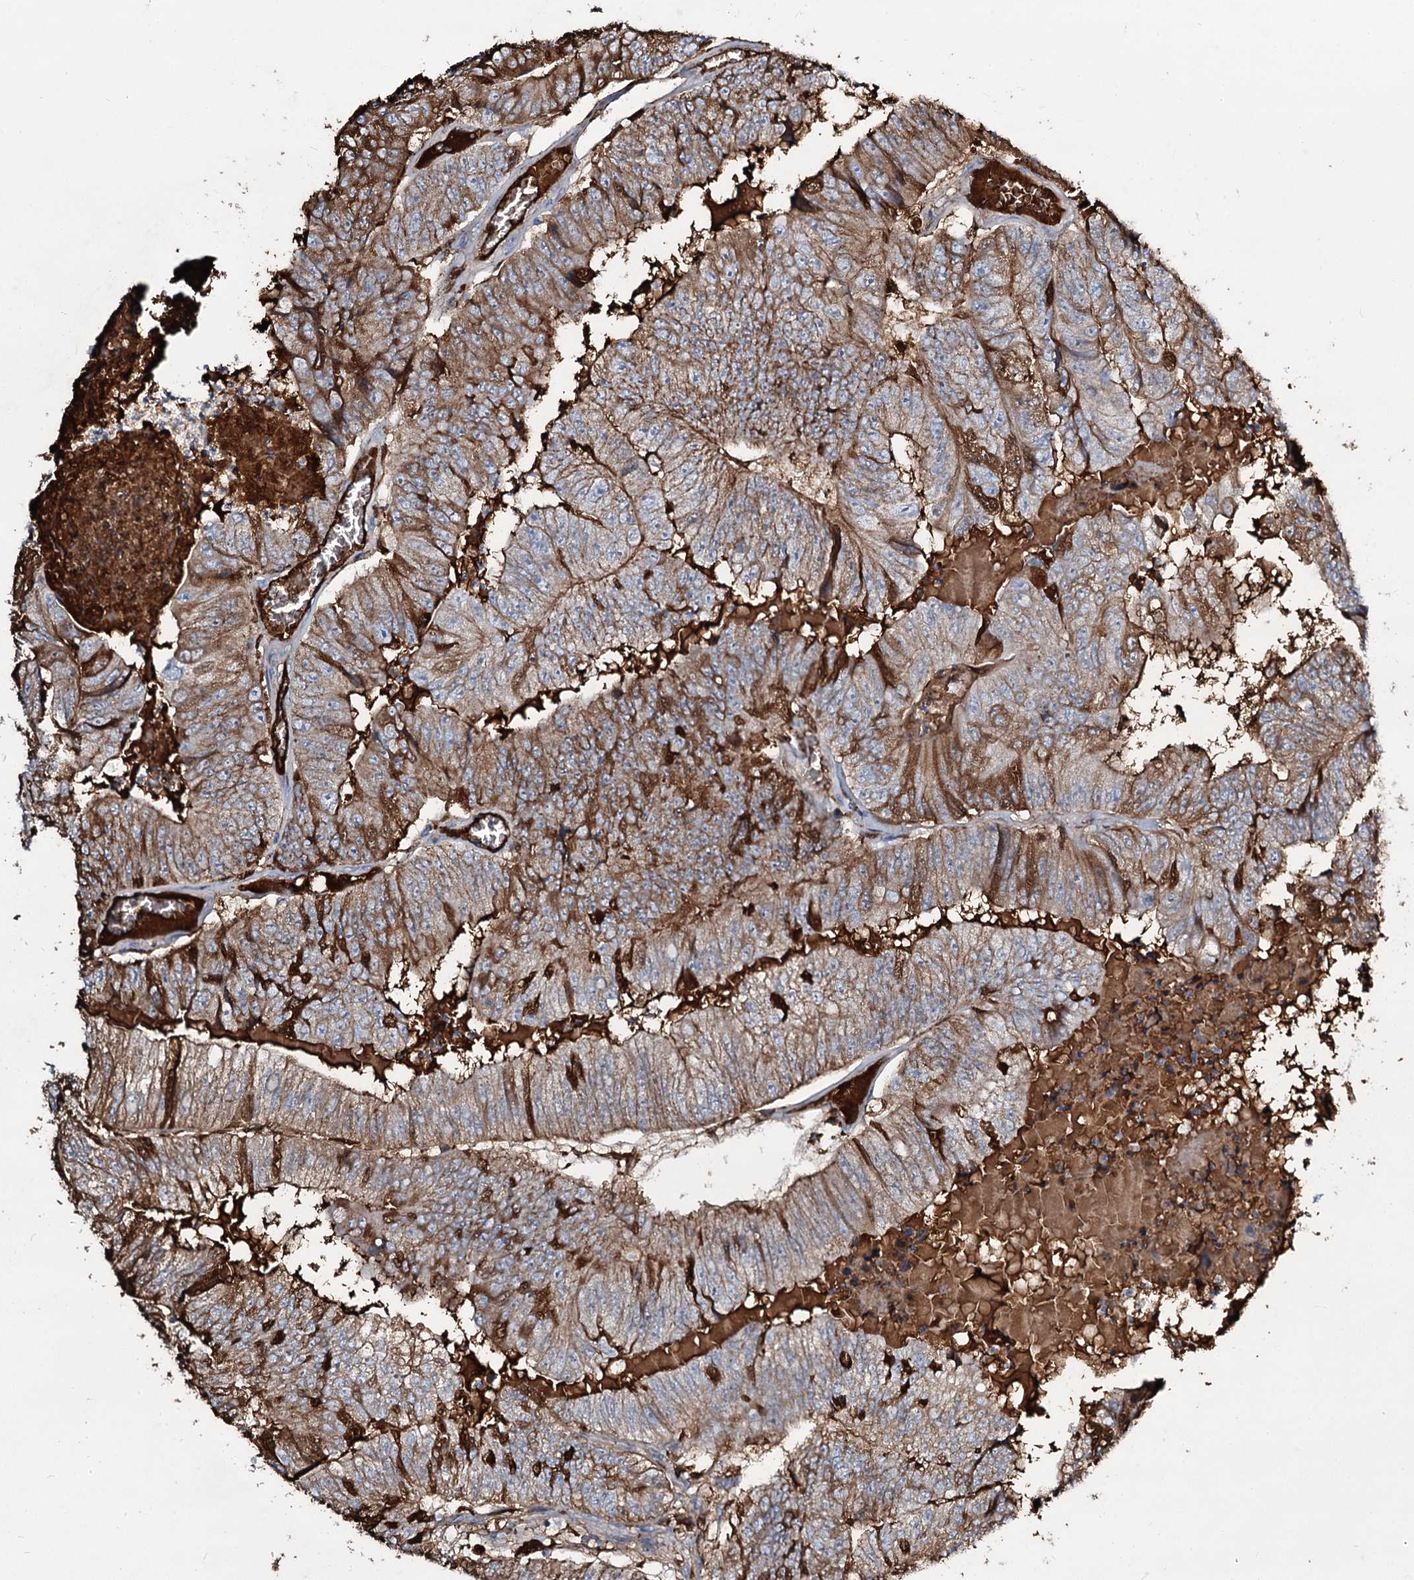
{"staining": {"intensity": "moderate", "quantity": ">75%", "location": "cytoplasmic/membranous"}, "tissue": "colorectal cancer", "cell_type": "Tumor cells", "image_type": "cancer", "snomed": [{"axis": "morphology", "description": "Adenocarcinoma, NOS"}, {"axis": "topography", "description": "Colon"}], "caption": "A high-resolution histopathology image shows immunohistochemistry staining of adenocarcinoma (colorectal), which reveals moderate cytoplasmic/membranous expression in about >75% of tumor cells.", "gene": "EDN1", "patient": {"sex": "female", "age": 67}}